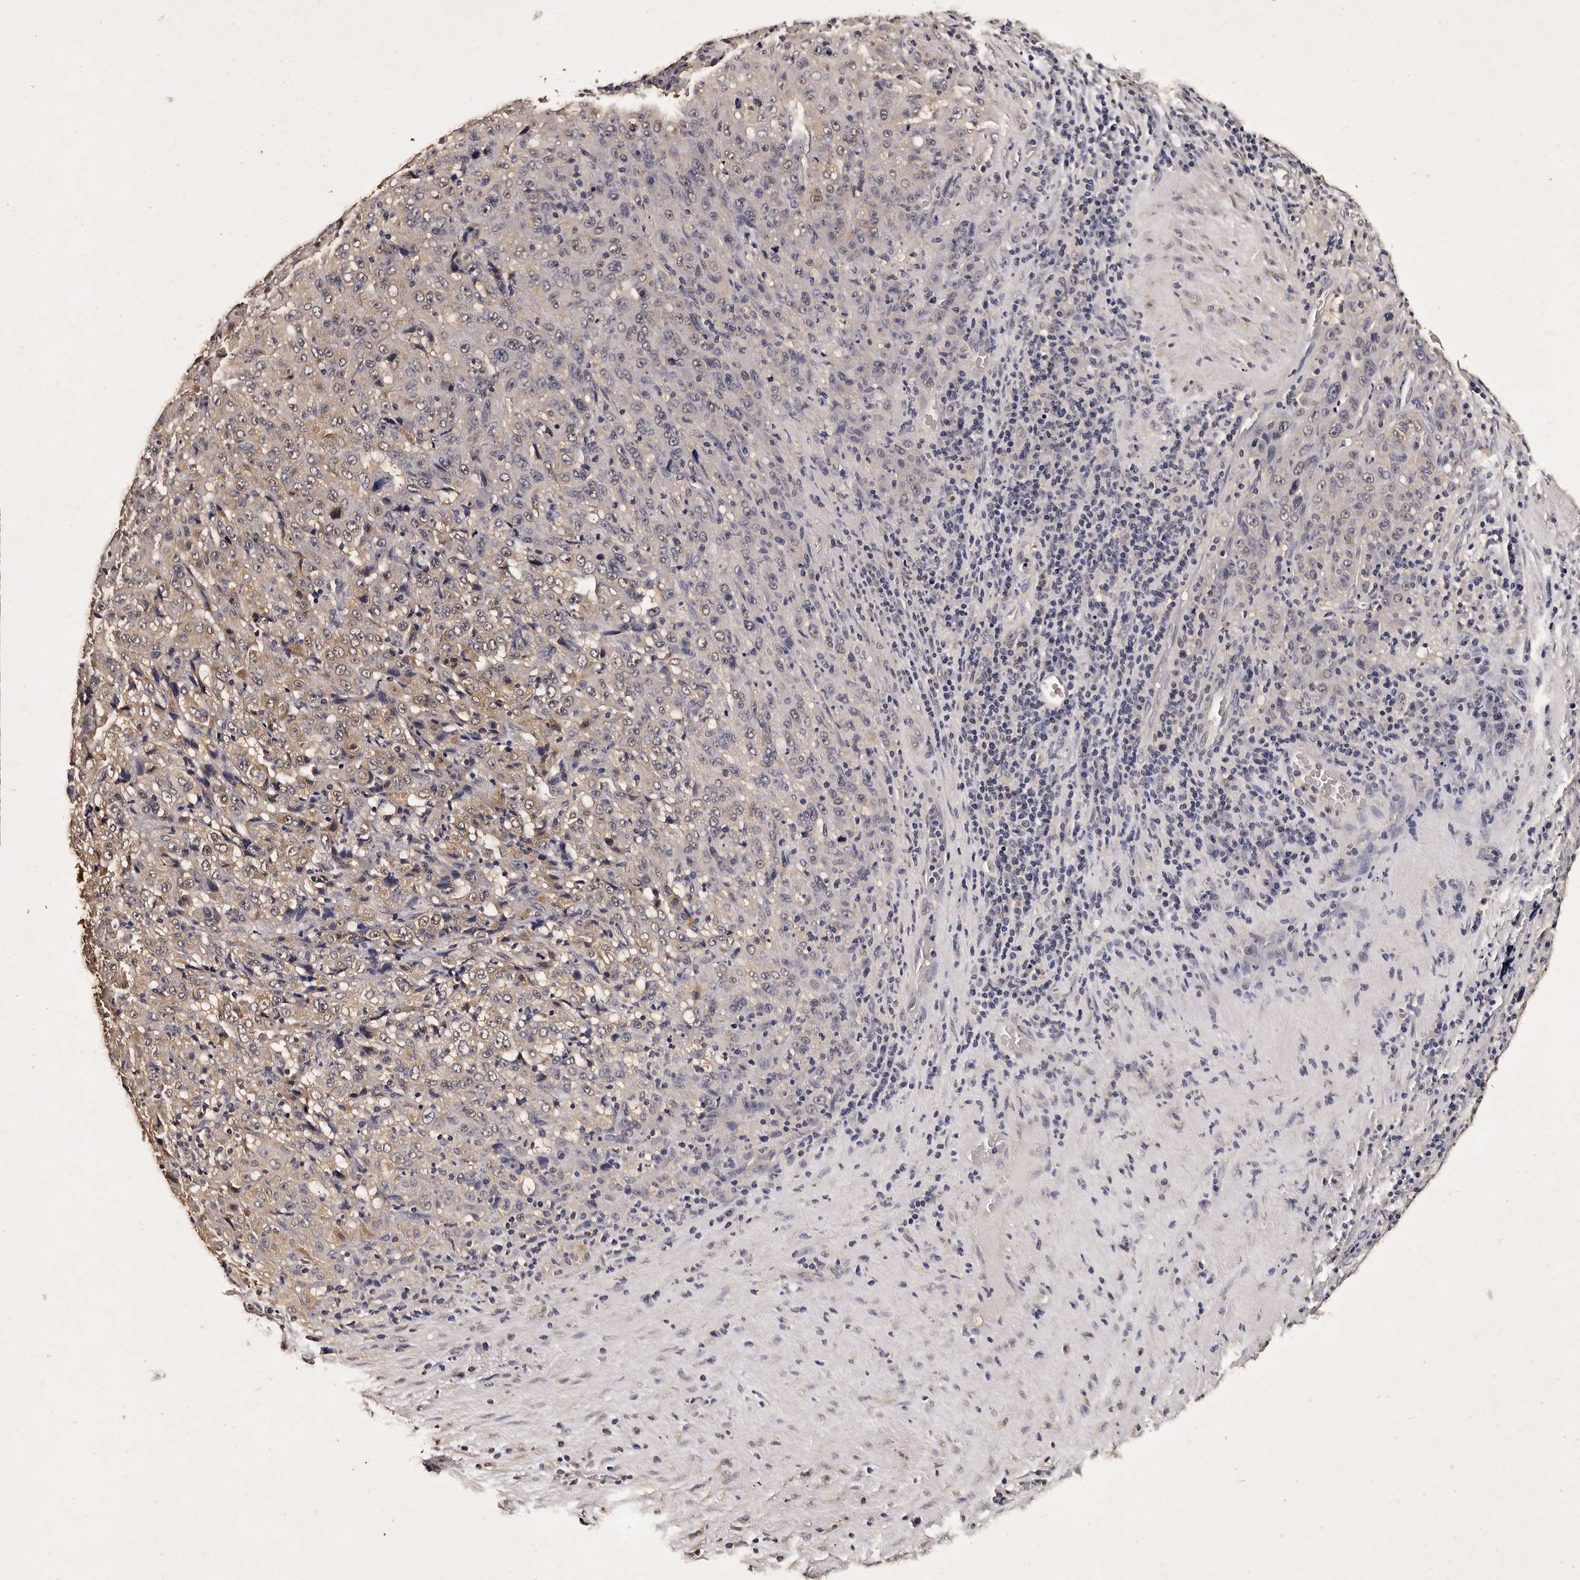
{"staining": {"intensity": "weak", "quantity": "<25%", "location": "cytoplasmic/membranous"}, "tissue": "pancreatic cancer", "cell_type": "Tumor cells", "image_type": "cancer", "snomed": [{"axis": "morphology", "description": "Adenocarcinoma, NOS"}, {"axis": "topography", "description": "Pancreas"}], "caption": "IHC image of human pancreatic cancer stained for a protein (brown), which reveals no positivity in tumor cells.", "gene": "PARS2", "patient": {"sex": "male", "age": 63}}